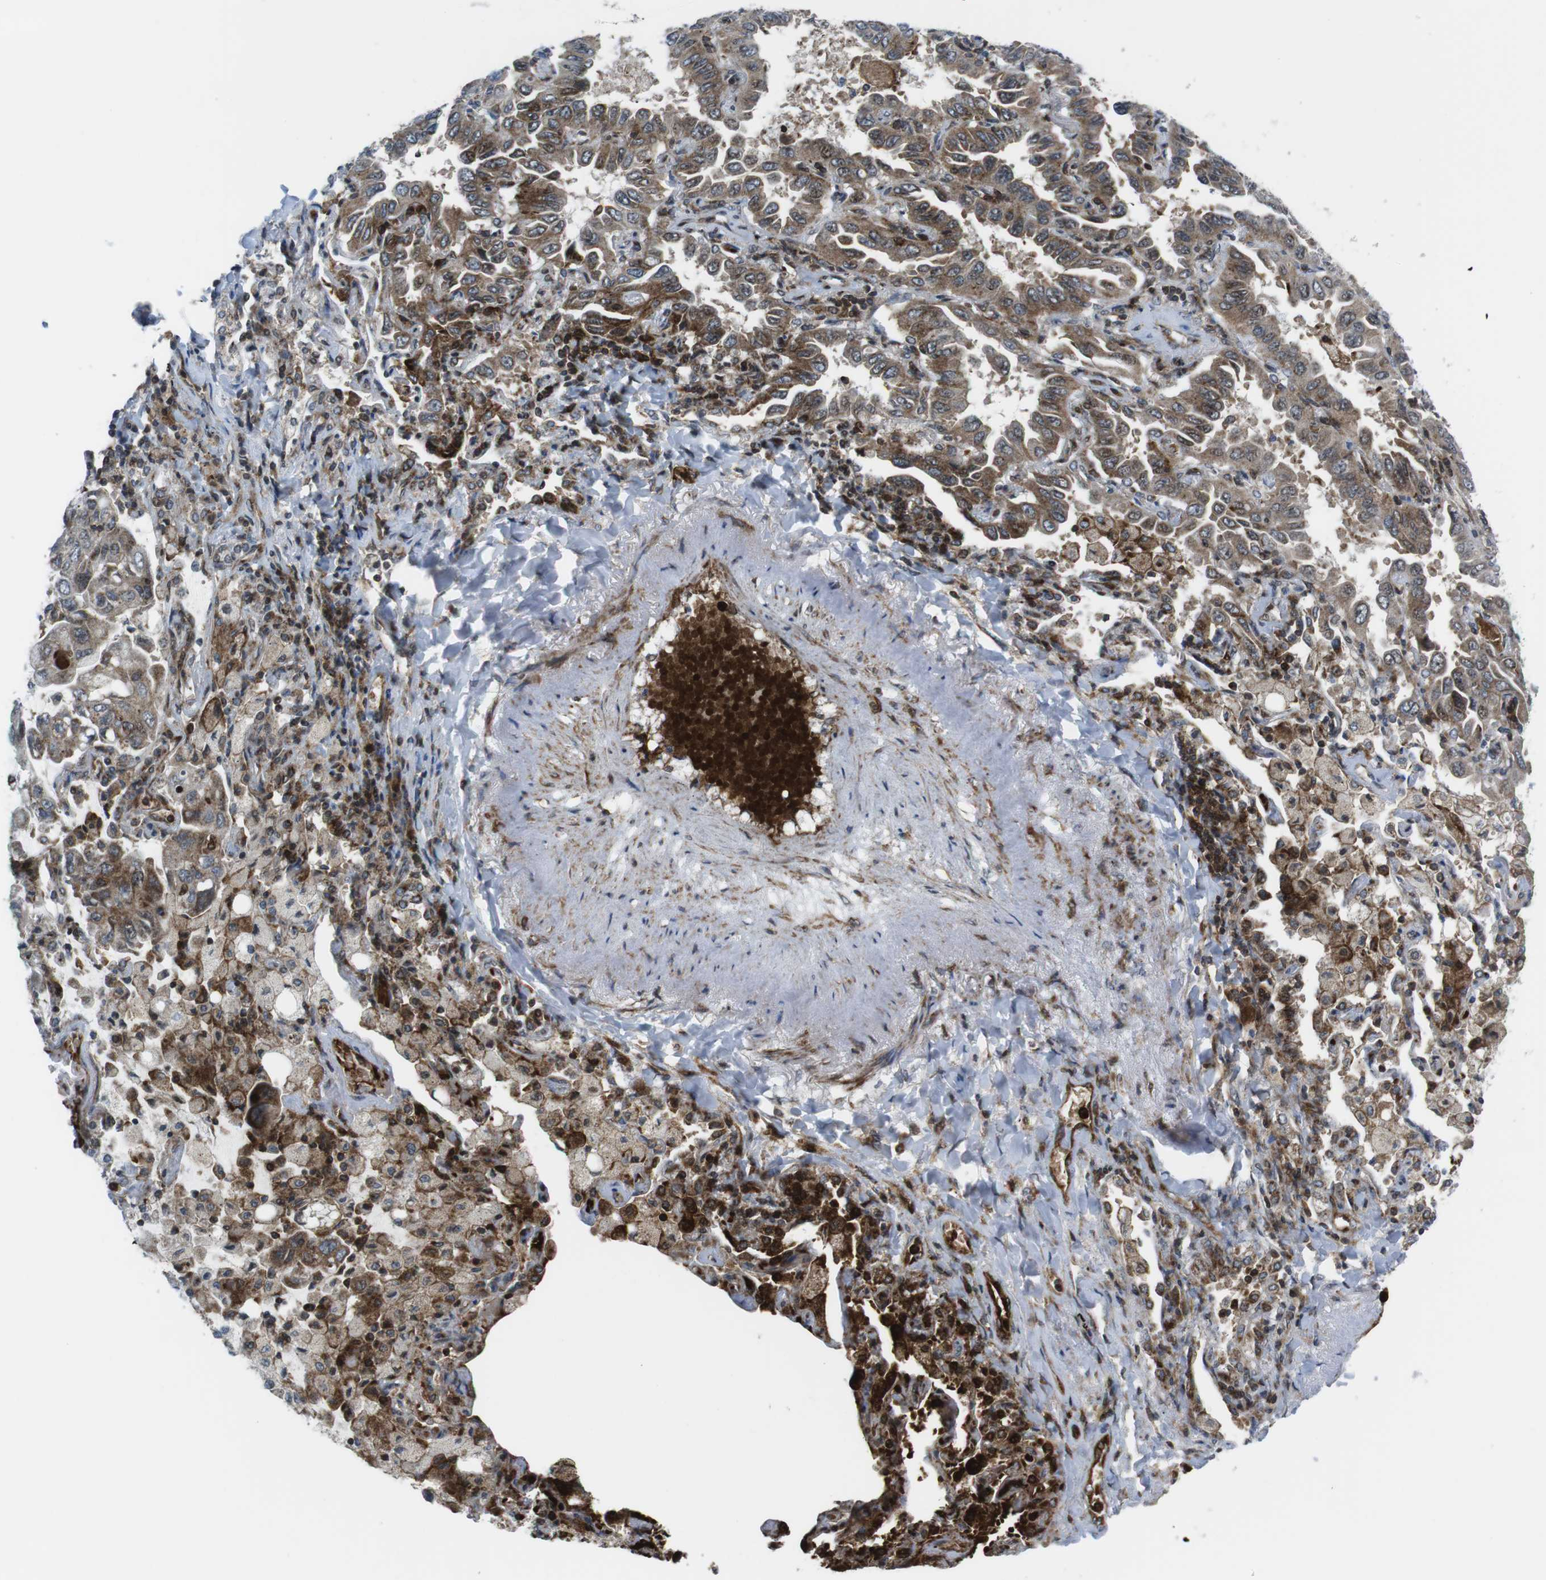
{"staining": {"intensity": "moderate", "quantity": "25%-75%", "location": "cytoplasmic/membranous"}, "tissue": "lung cancer", "cell_type": "Tumor cells", "image_type": "cancer", "snomed": [{"axis": "morphology", "description": "Adenocarcinoma, NOS"}, {"axis": "topography", "description": "Lung"}], "caption": "Immunohistochemistry image of human lung adenocarcinoma stained for a protein (brown), which exhibits medium levels of moderate cytoplasmic/membranous staining in about 25%-75% of tumor cells.", "gene": "CUL7", "patient": {"sex": "male", "age": 64}}